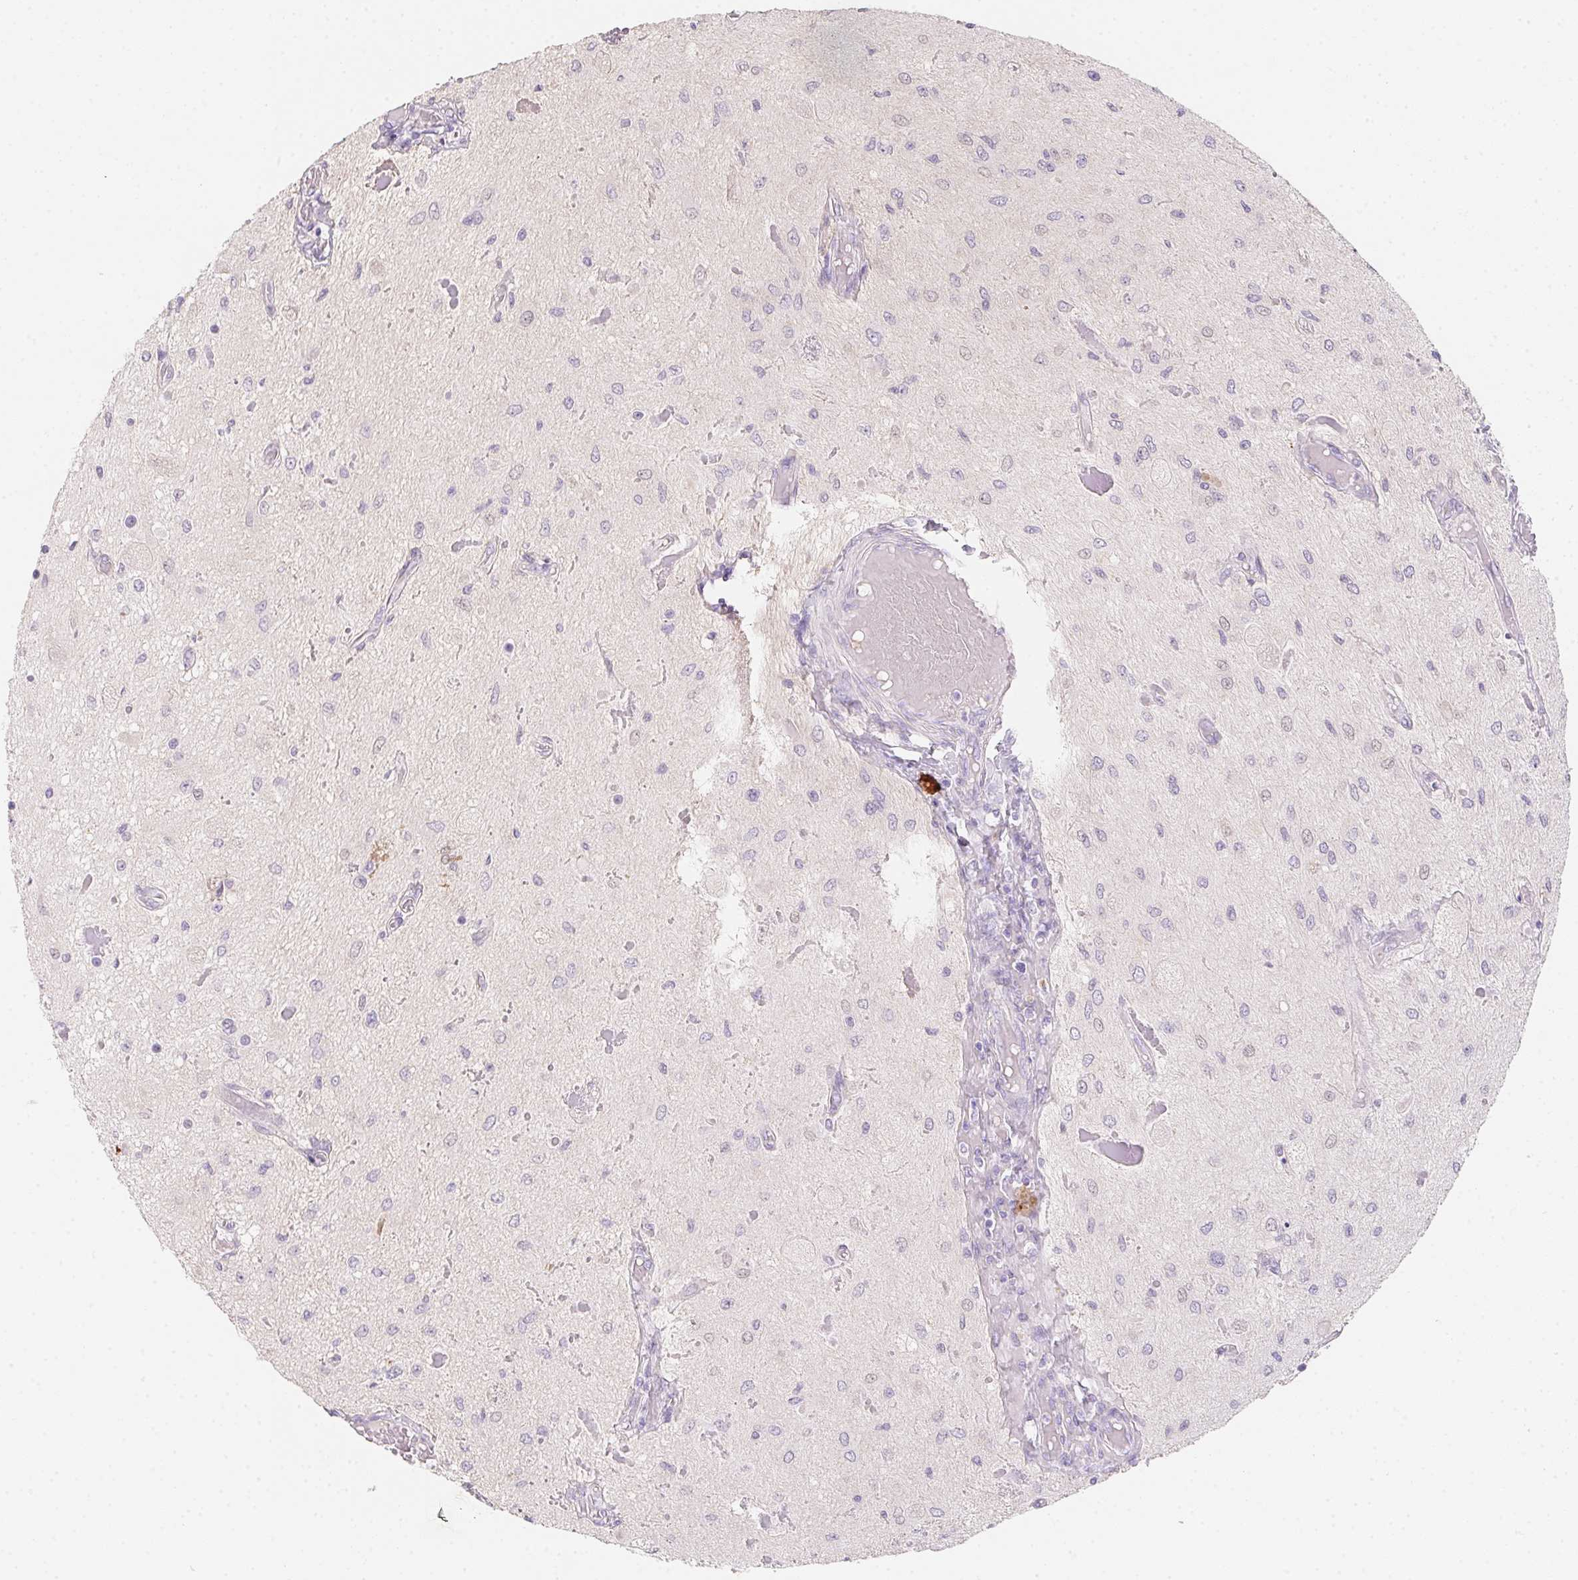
{"staining": {"intensity": "weak", "quantity": "25%-75%", "location": "cytoplasmic/membranous"}, "tissue": "glioma", "cell_type": "Tumor cells", "image_type": "cancer", "snomed": [{"axis": "morphology", "description": "Glioma, malignant, Low grade"}, {"axis": "topography", "description": "Cerebellum"}], "caption": "Malignant low-grade glioma tissue shows weak cytoplasmic/membranous staining in approximately 25%-75% of tumor cells, visualized by immunohistochemistry.", "gene": "MYL4", "patient": {"sex": "female", "age": 14}}